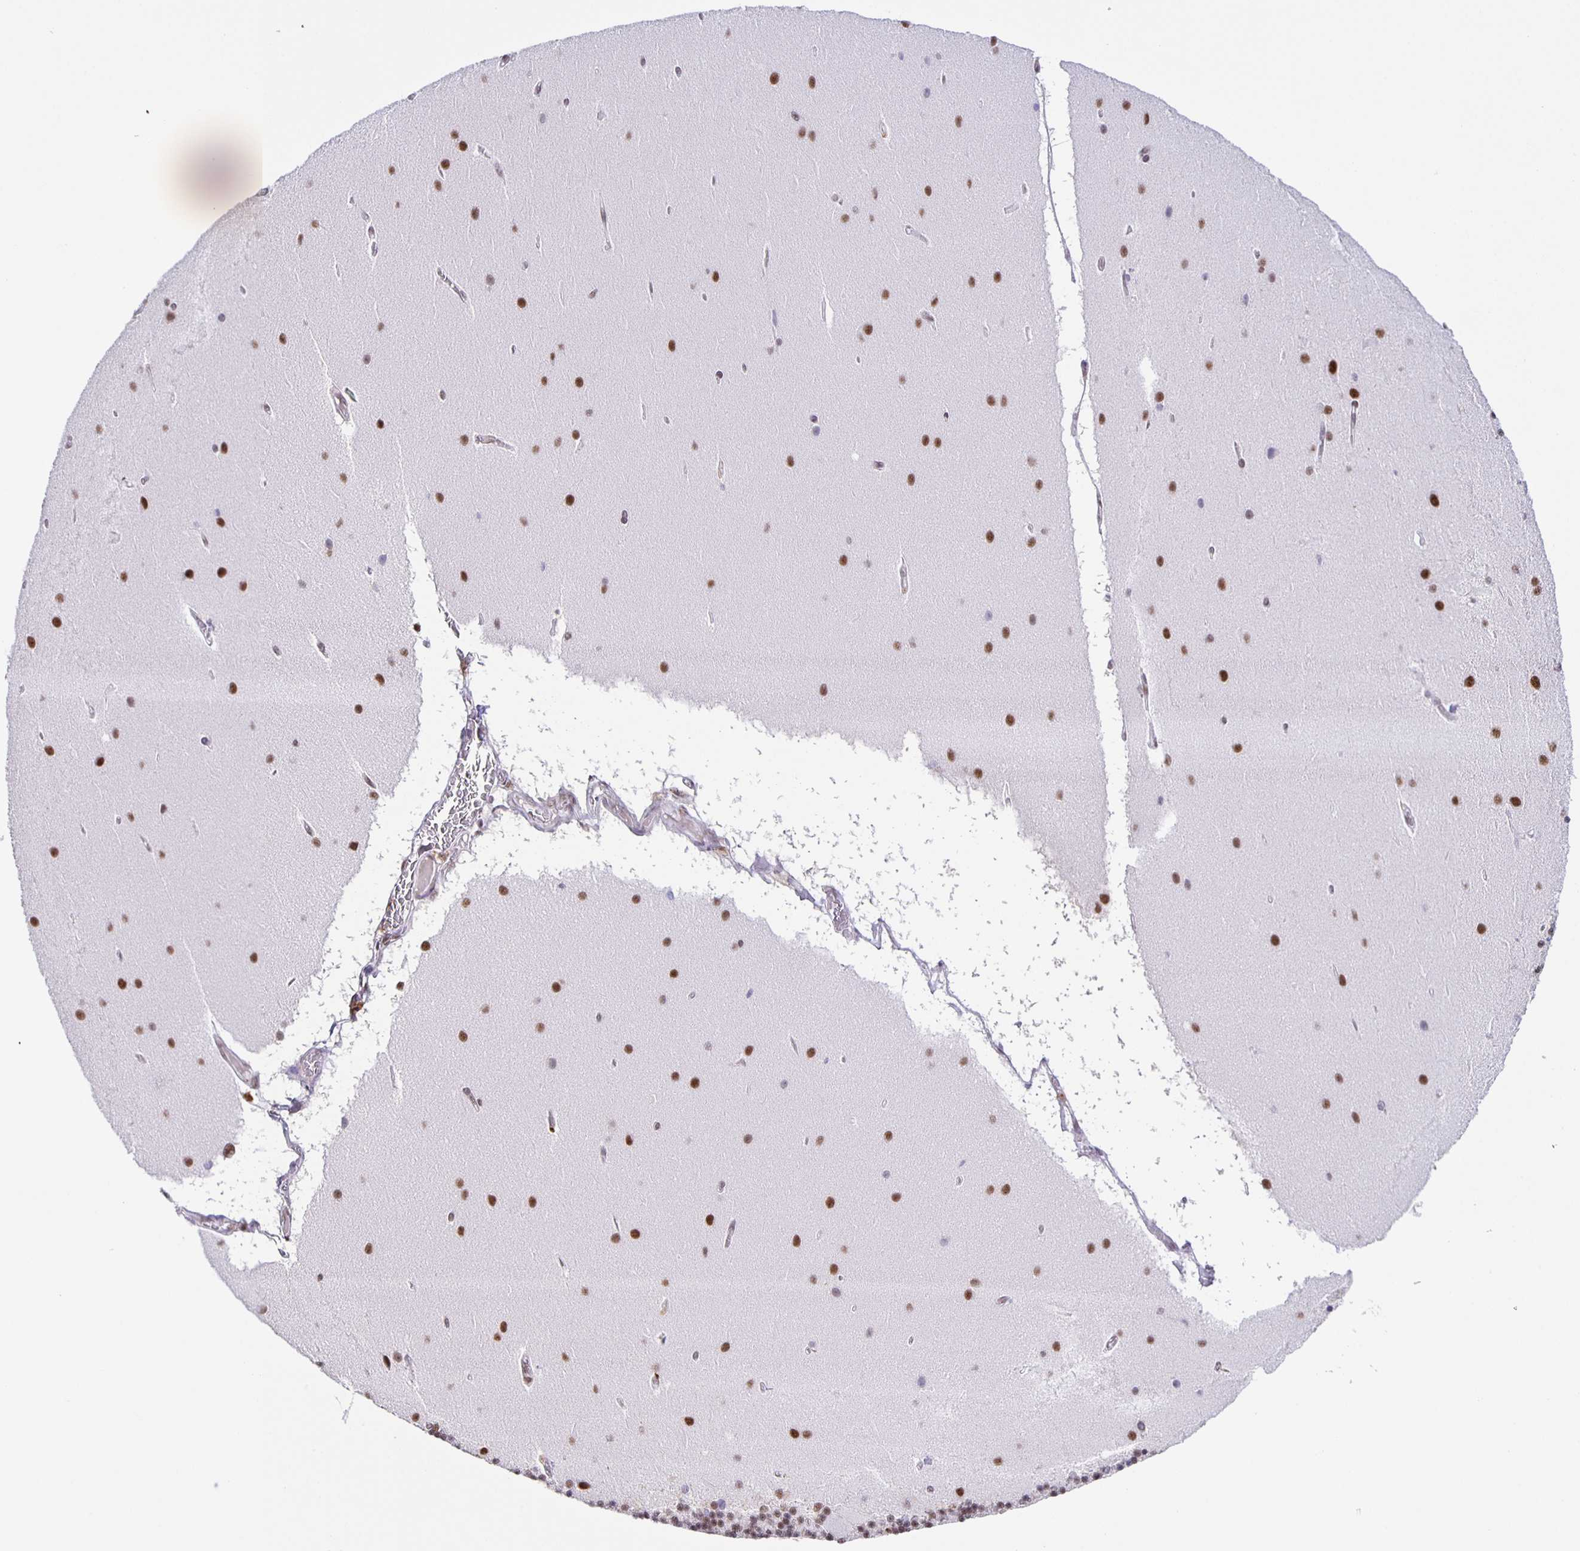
{"staining": {"intensity": "moderate", "quantity": ">75%", "location": "nuclear"}, "tissue": "cerebellum", "cell_type": "Cells in granular layer", "image_type": "normal", "snomed": [{"axis": "morphology", "description": "Normal tissue, NOS"}, {"axis": "topography", "description": "Cerebellum"}], "caption": "A brown stain labels moderate nuclear positivity of a protein in cells in granular layer of benign cerebellum. (Brightfield microscopy of DAB IHC at high magnification).", "gene": "ZRANB2", "patient": {"sex": "female", "age": 54}}